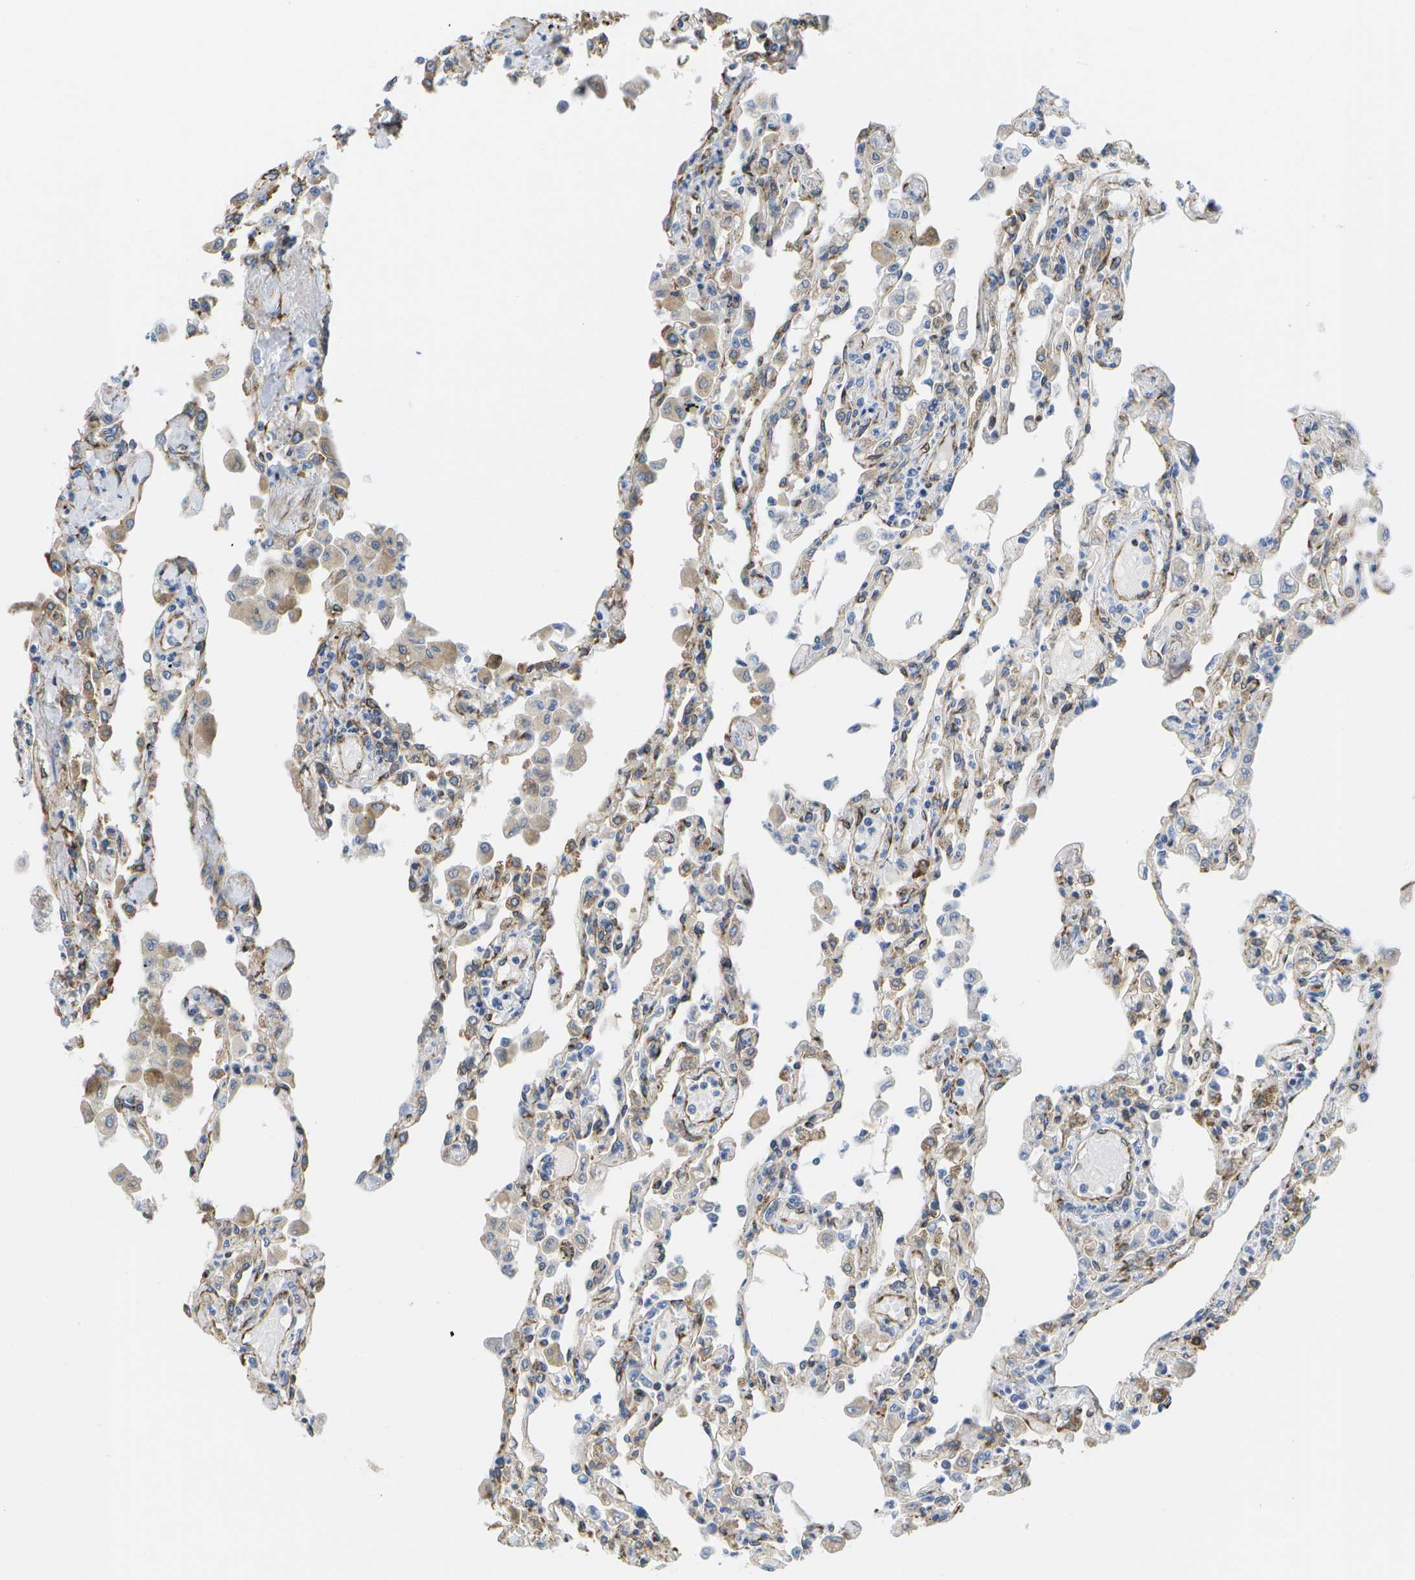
{"staining": {"intensity": "moderate", "quantity": "25%-75%", "location": "cytoplasmic/membranous"}, "tissue": "lung", "cell_type": "Alveolar cells", "image_type": "normal", "snomed": [{"axis": "morphology", "description": "Normal tissue, NOS"}, {"axis": "topography", "description": "Bronchus"}, {"axis": "topography", "description": "Lung"}], "caption": "A histopathology image showing moderate cytoplasmic/membranous positivity in about 25%-75% of alveolar cells in unremarkable lung, as visualized by brown immunohistochemical staining.", "gene": "ZDHHC17", "patient": {"sex": "female", "age": 49}}